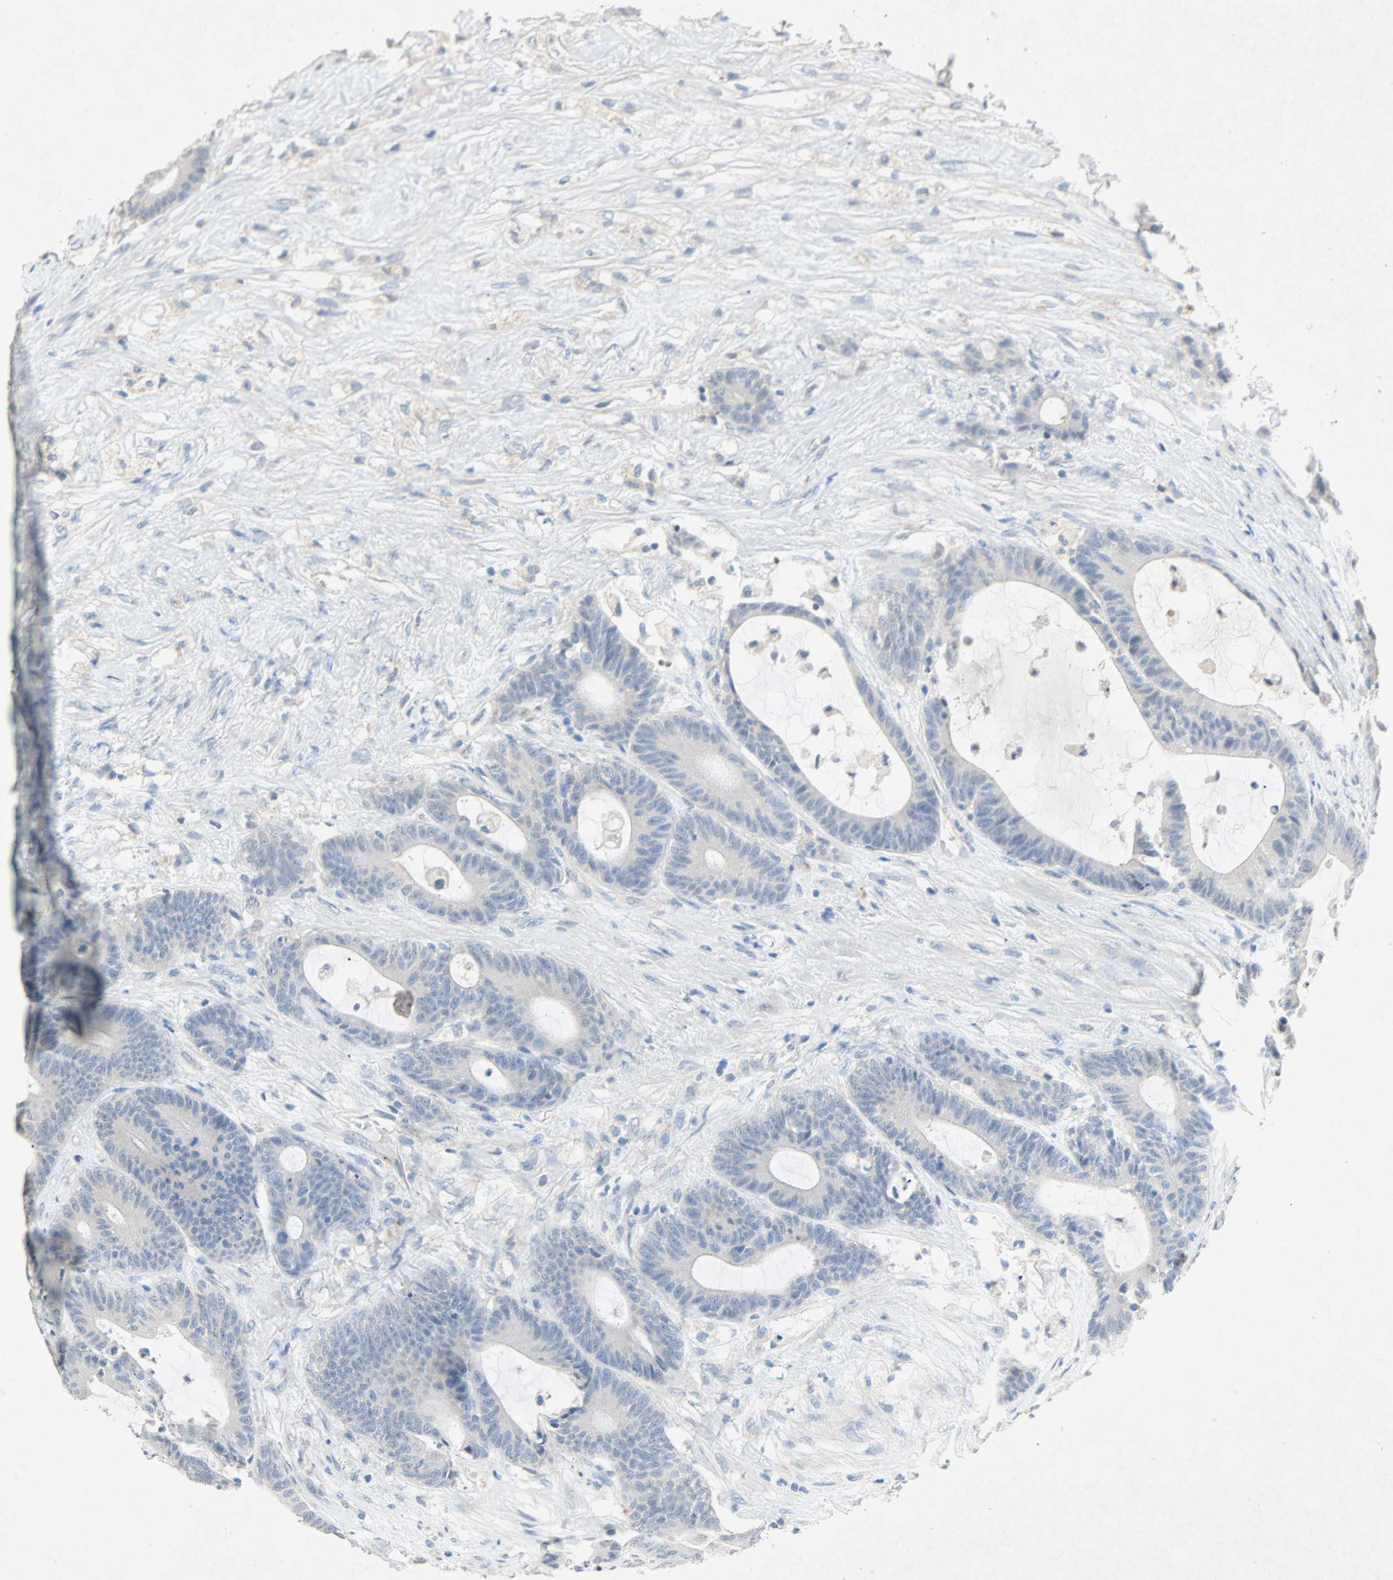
{"staining": {"intensity": "negative", "quantity": "none", "location": "none"}, "tissue": "colorectal cancer", "cell_type": "Tumor cells", "image_type": "cancer", "snomed": [{"axis": "morphology", "description": "Adenocarcinoma, NOS"}, {"axis": "topography", "description": "Colon"}], "caption": "Tumor cells are negative for brown protein staining in colorectal adenocarcinoma. (Immunohistochemistry, brightfield microscopy, high magnification).", "gene": "PCDHB2", "patient": {"sex": "female", "age": 84}}